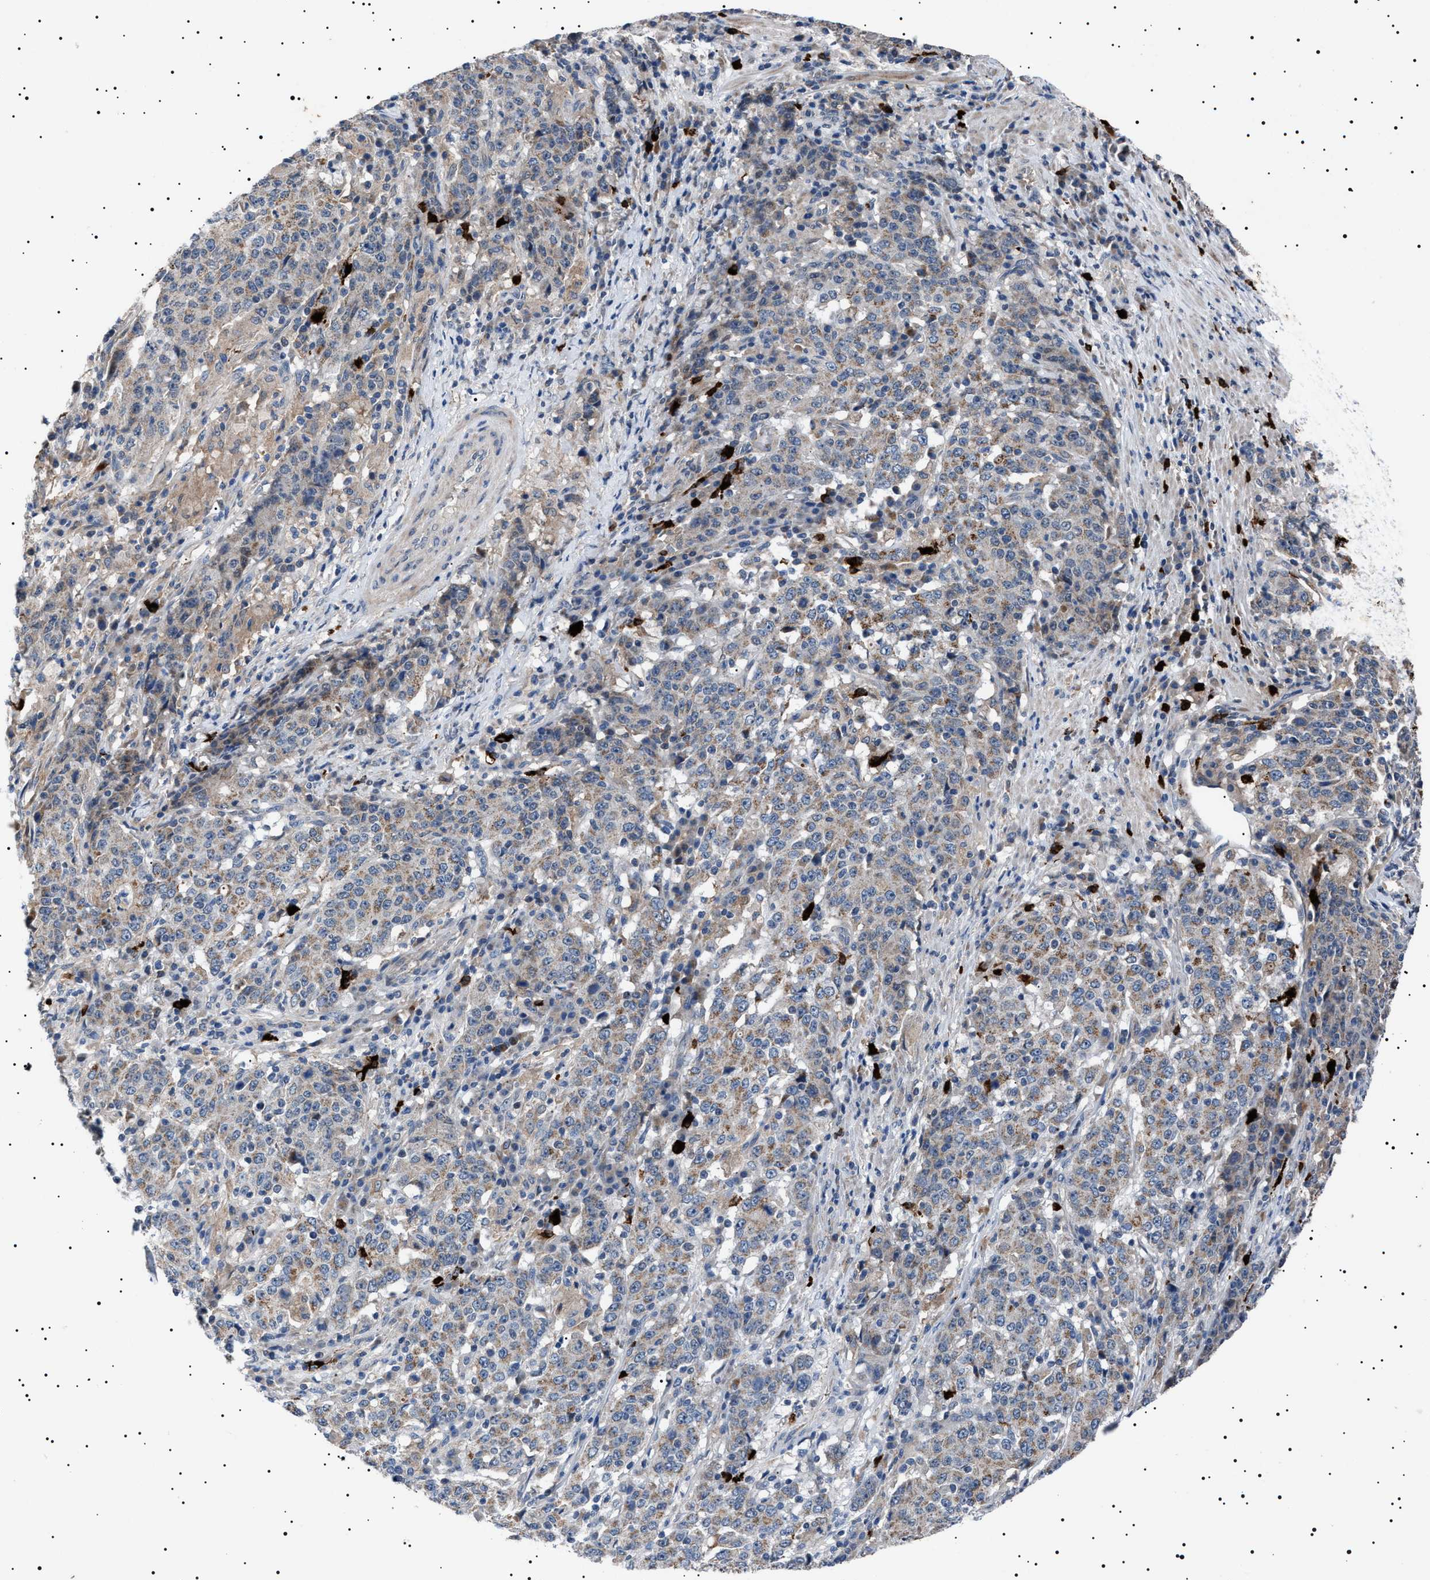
{"staining": {"intensity": "weak", "quantity": ">75%", "location": "cytoplasmic/membranous"}, "tissue": "stomach cancer", "cell_type": "Tumor cells", "image_type": "cancer", "snomed": [{"axis": "morphology", "description": "Adenocarcinoma, NOS"}, {"axis": "topography", "description": "Stomach"}], "caption": "Stomach adenocarcinoma stained with a brown dye reveals weak cytoplasmic/membranous positive positivity in about >75% of tumor cells.", "gene": "PTRH1", "patient": {"sex": "male", "age": 59}}